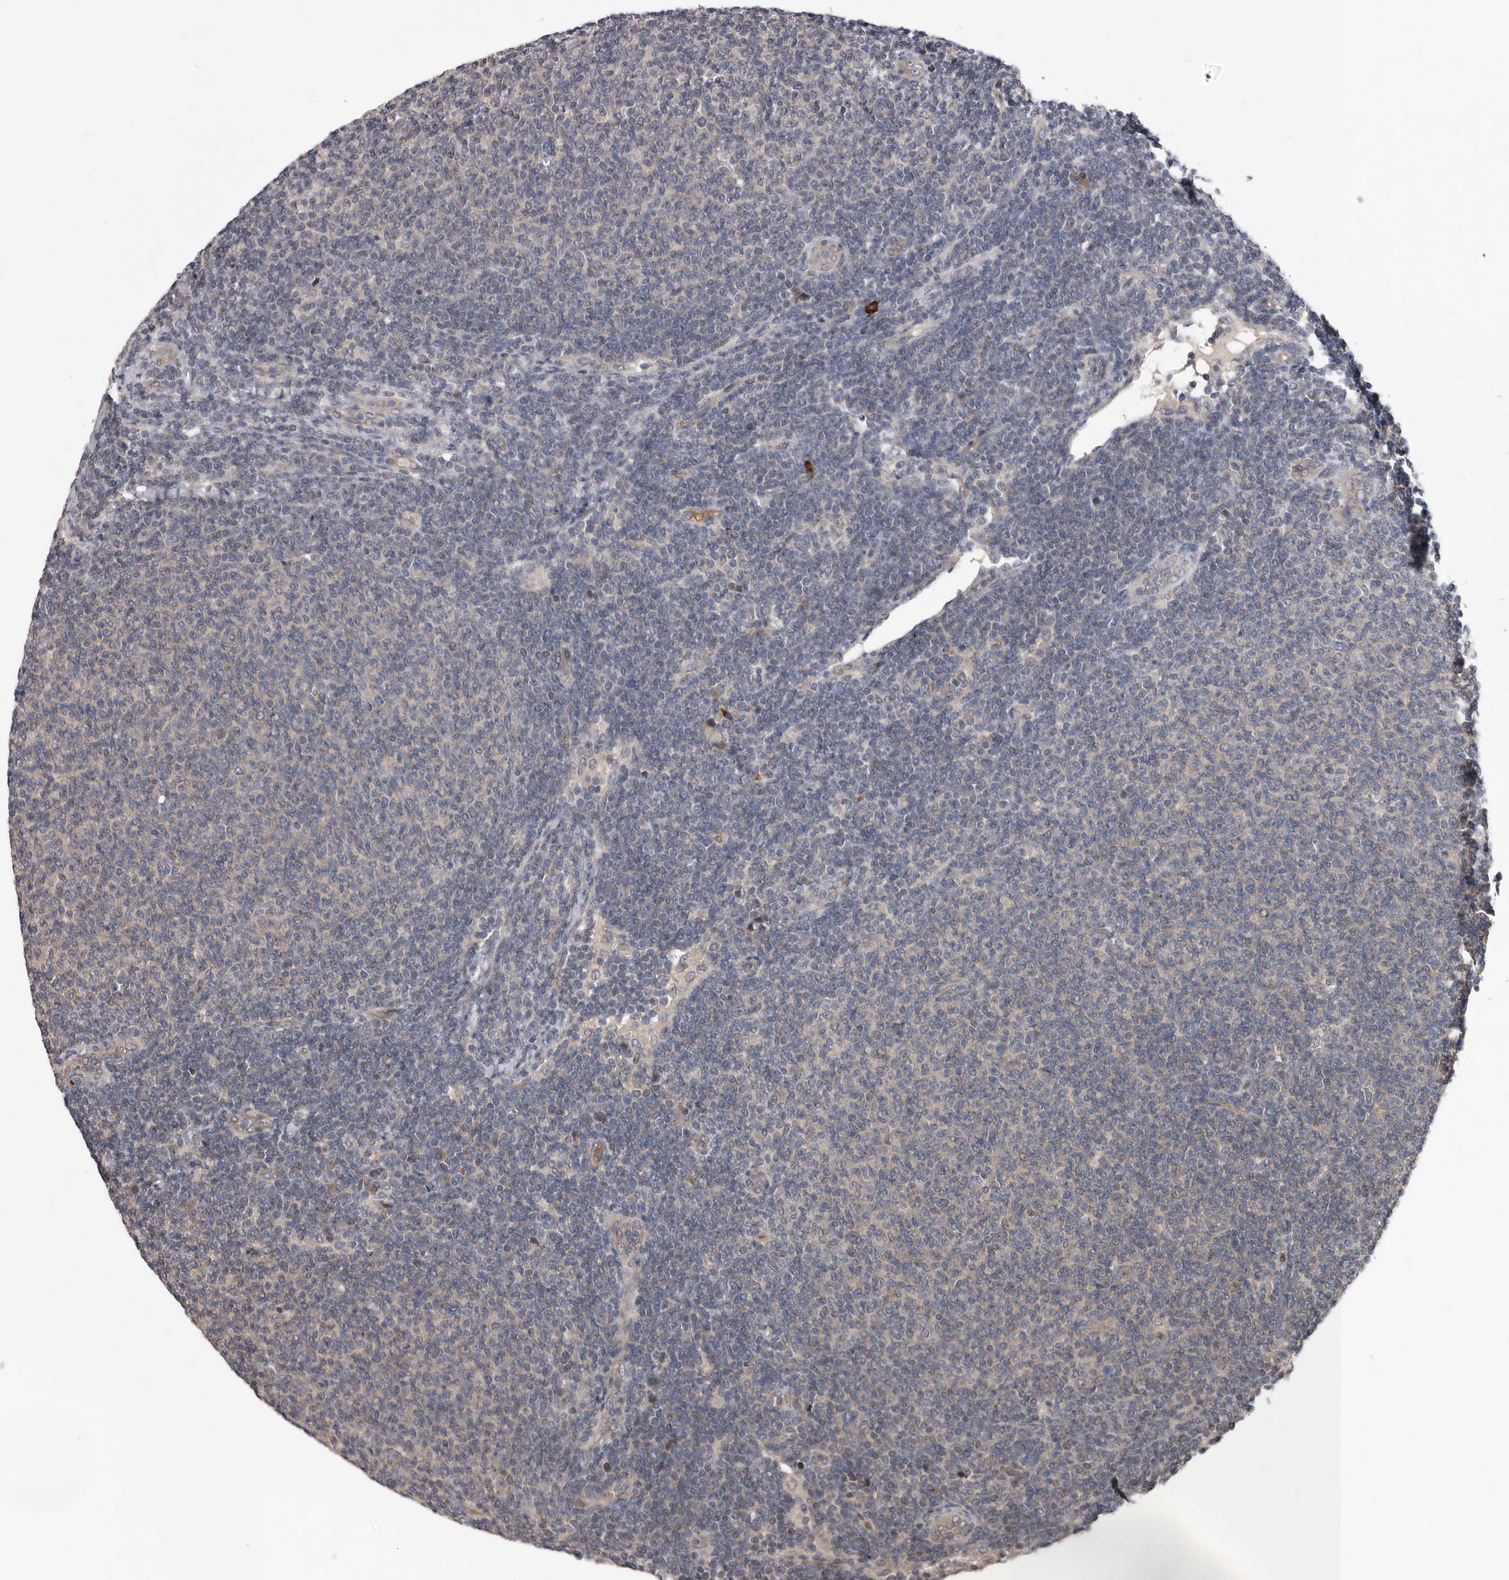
{"staining": {"intensity": "weak", "quantity": "<25%", "location": "nuclear"}, "tissue": "lymphoma", "cell_type": "Tumor cells", "image_type": "cancer", "snomed": [{"axis": "morphology", "description": "Malignant lymphoma, non-Hodgkin's type, Low grade"}, {"axis": "topography", "description": "Lymph node"}], "caption": "Tumor cells show no significant staining in malignant lymphoma, non-Hodgkin's type (low-grade).", "gene": "MED8", "patient": {"sex": "male", "age": 66}}